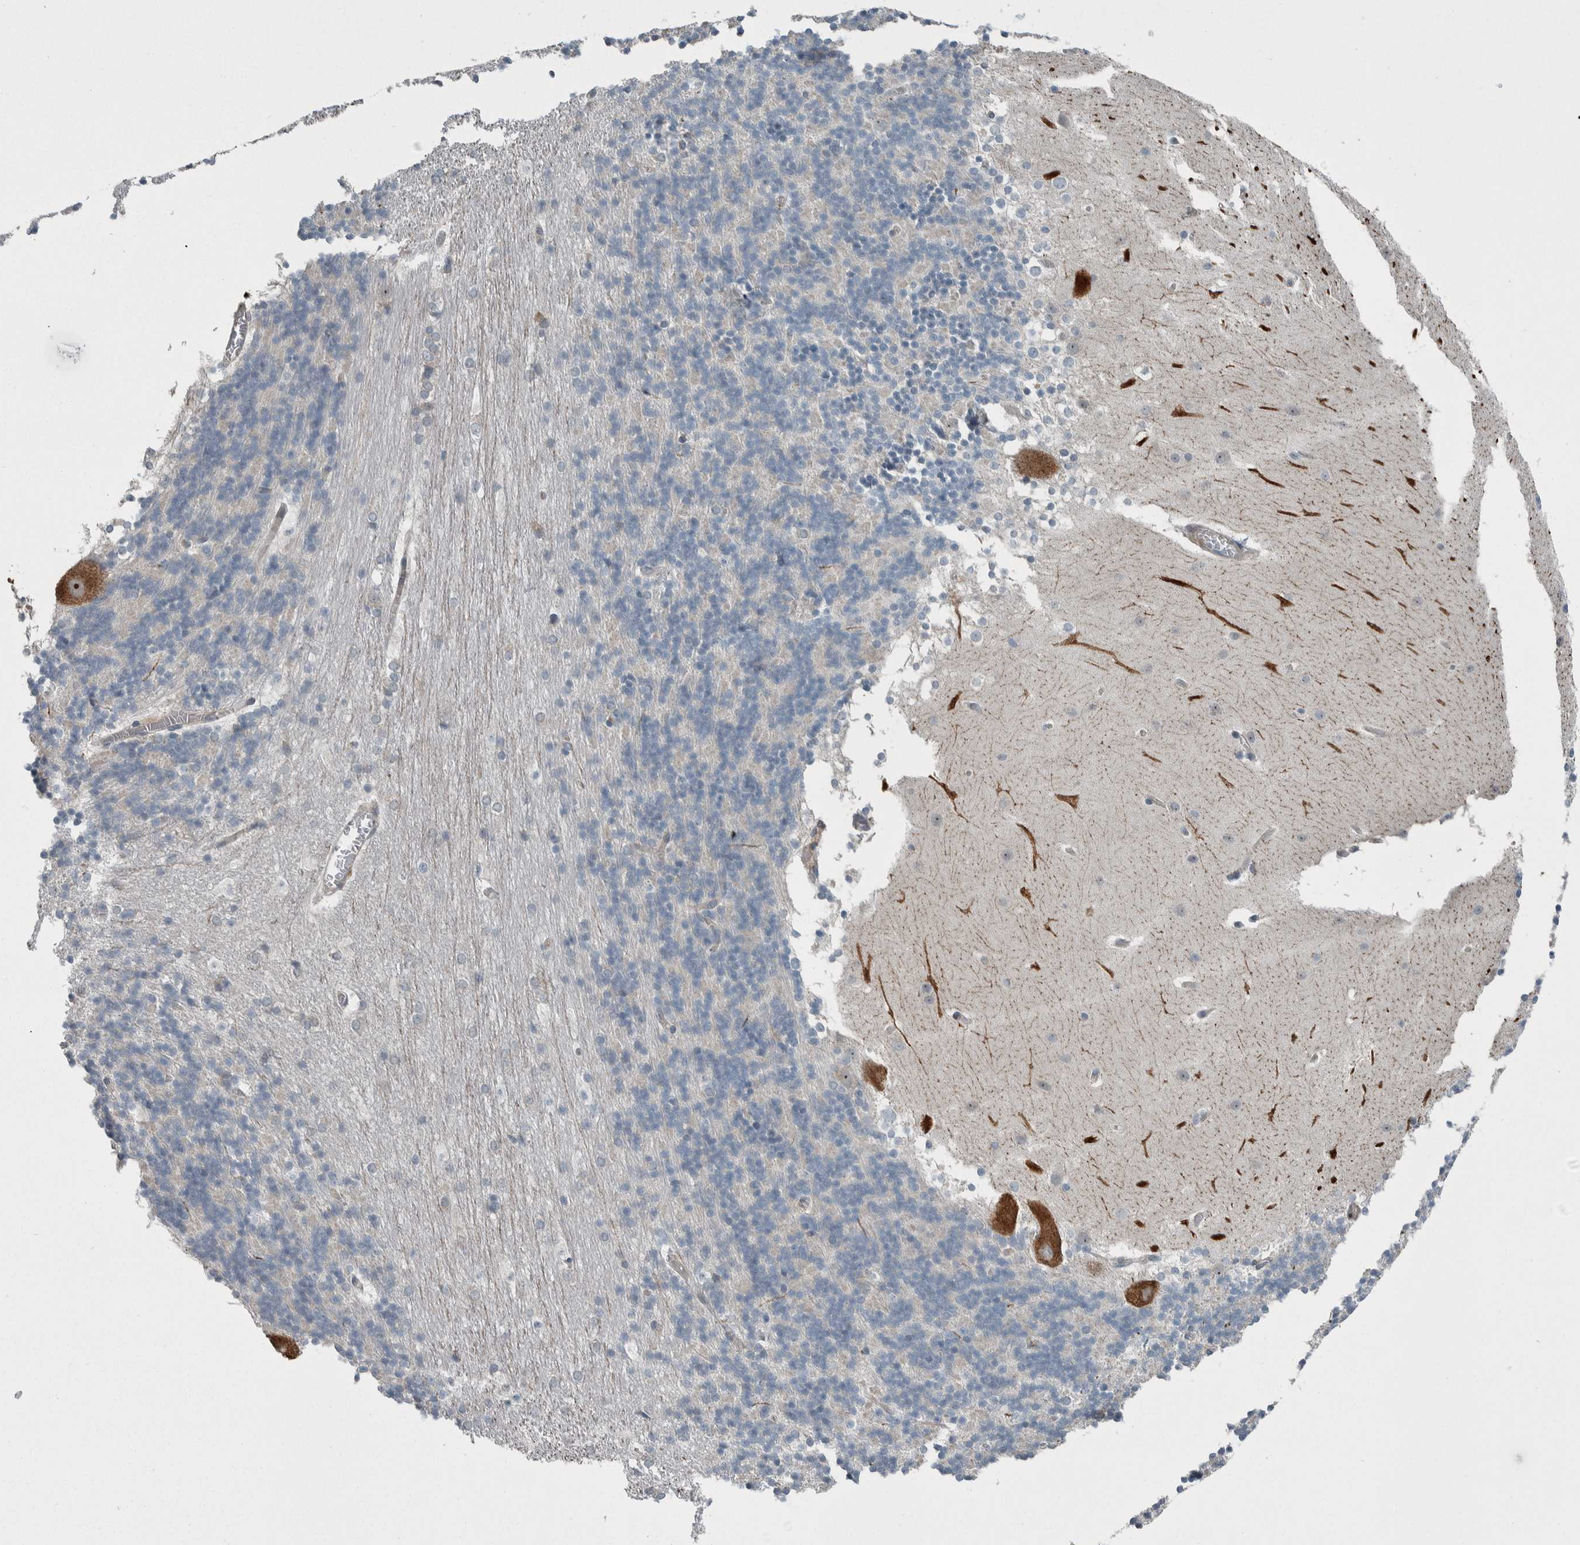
{"staining": {"intensity": "negative", "quantity": "none", "location": "none"}, "tissue": "cerebellum", "cell_type": "Cells in granular layer", "image_type": "normal", "snomed": [{"axis": "morphology", "description": "Normal tissue, NOS"}, {"axis": "topography", "description": "Cerebellum"}], "caption": "Cells in granular layer are negative for brown protein staining in benign cerebellum. (DAB (3,3'-diaminobenzidine) immunohistochemistry (IHC), high magnification).", "gene": "USP25", "patient": {"sex": "female", "age": 19}}